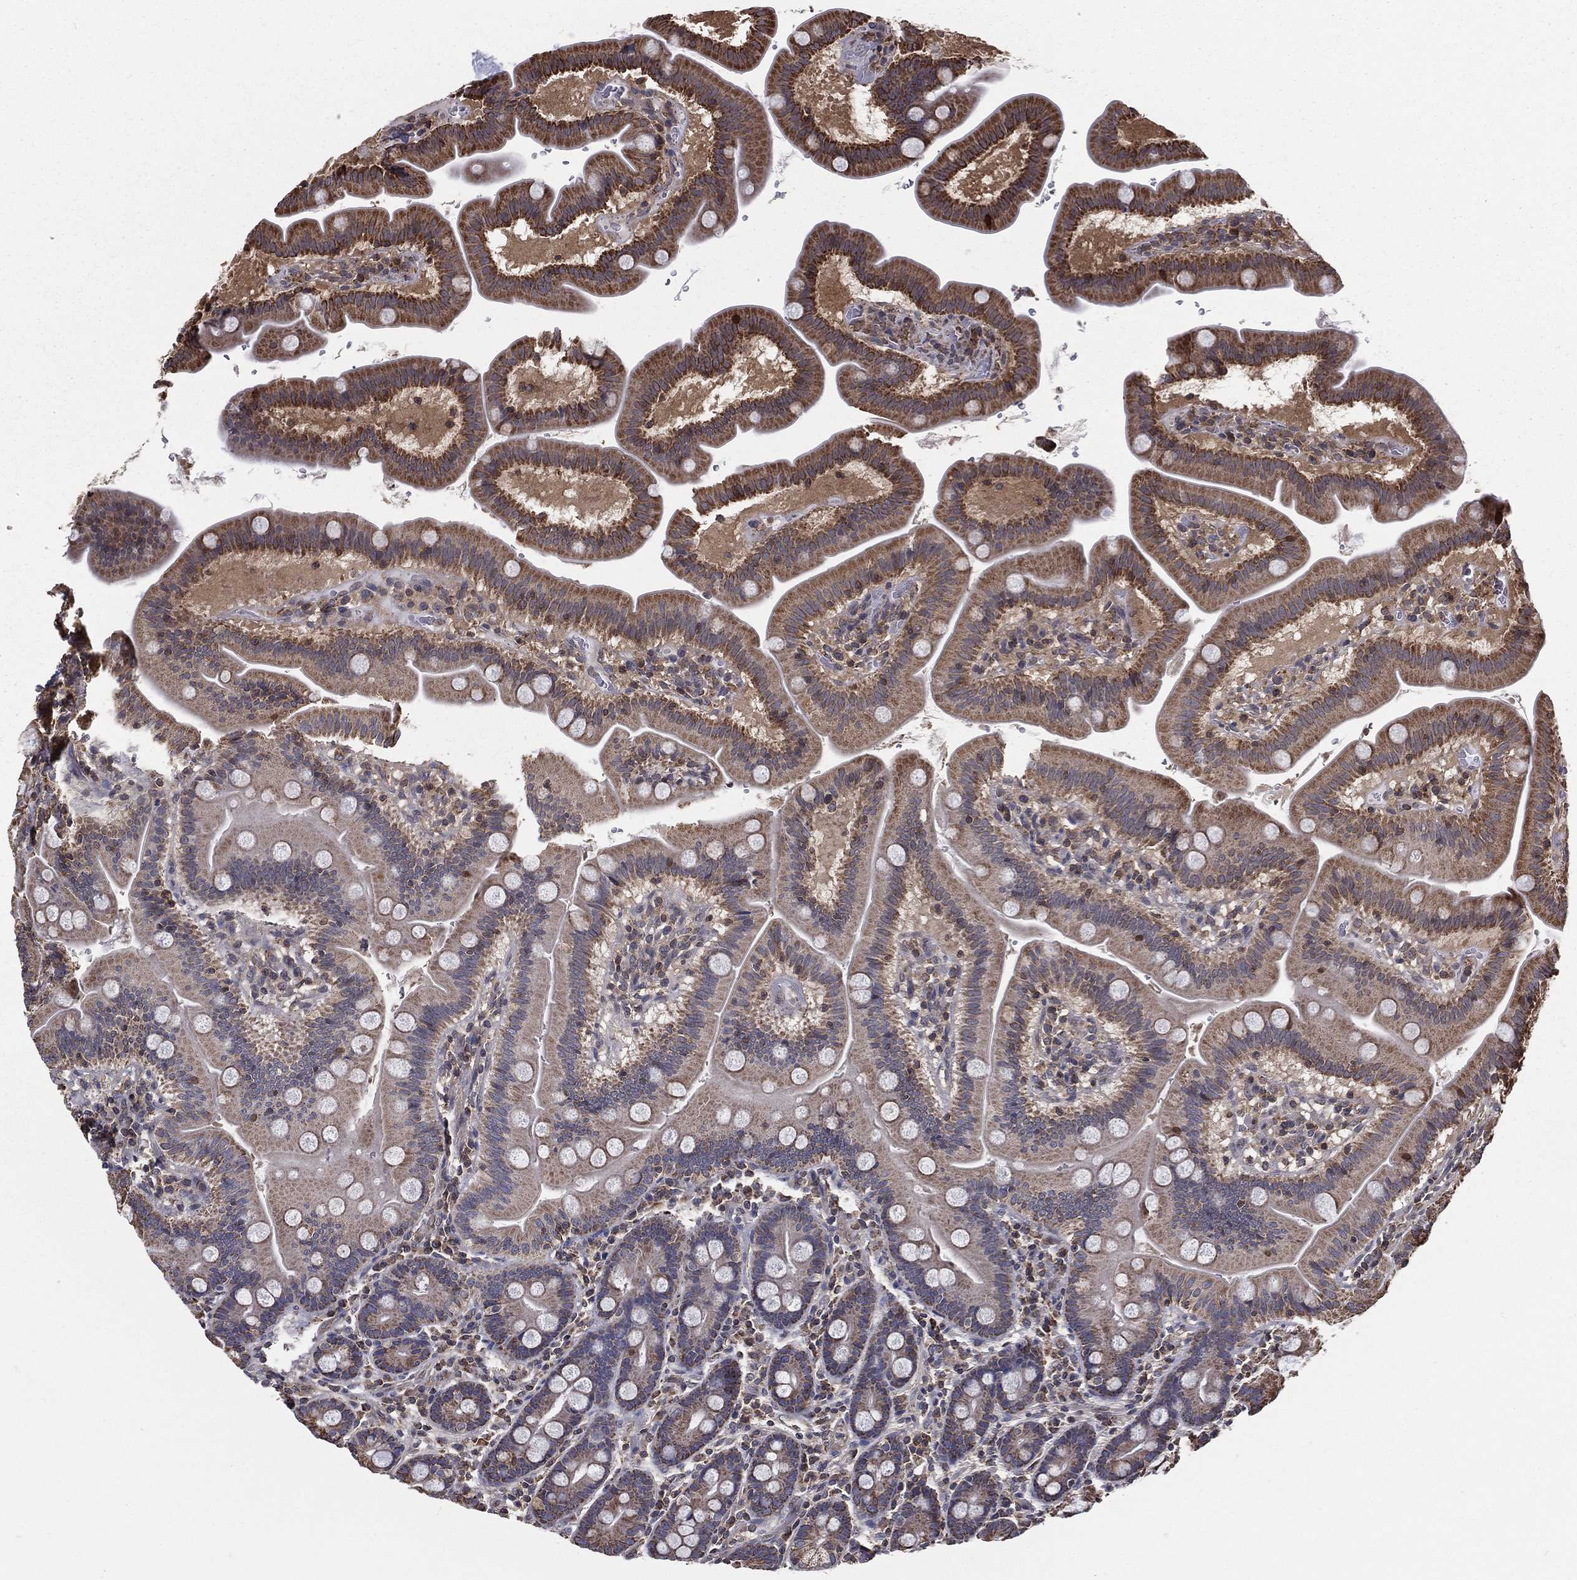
{"staining": {"intensity": "moderate", "quantity": ">75%", "location": "cytoplasmic/membranous"}, "tissue": "duodenum", "cell_type": "Glandular cells", "image_type": "normal", "snomed": [{"axis": "morphology", "description": "Normal tissue, NOS"}, {"axis": "topography", "description": "Duodenum"}], "caption": "Immunohistochemical staining of normal human duodenum shows moderate cytoplasmic/membranous protein expression in approximately >75% of glandular cells. (DAB (3,3'-diaminobenzidine) IHC, brown staining for protein, blue staining for nuclei).", "gene": "ENSG00000288684", "patient": {"sex": "male", "age": 59}}